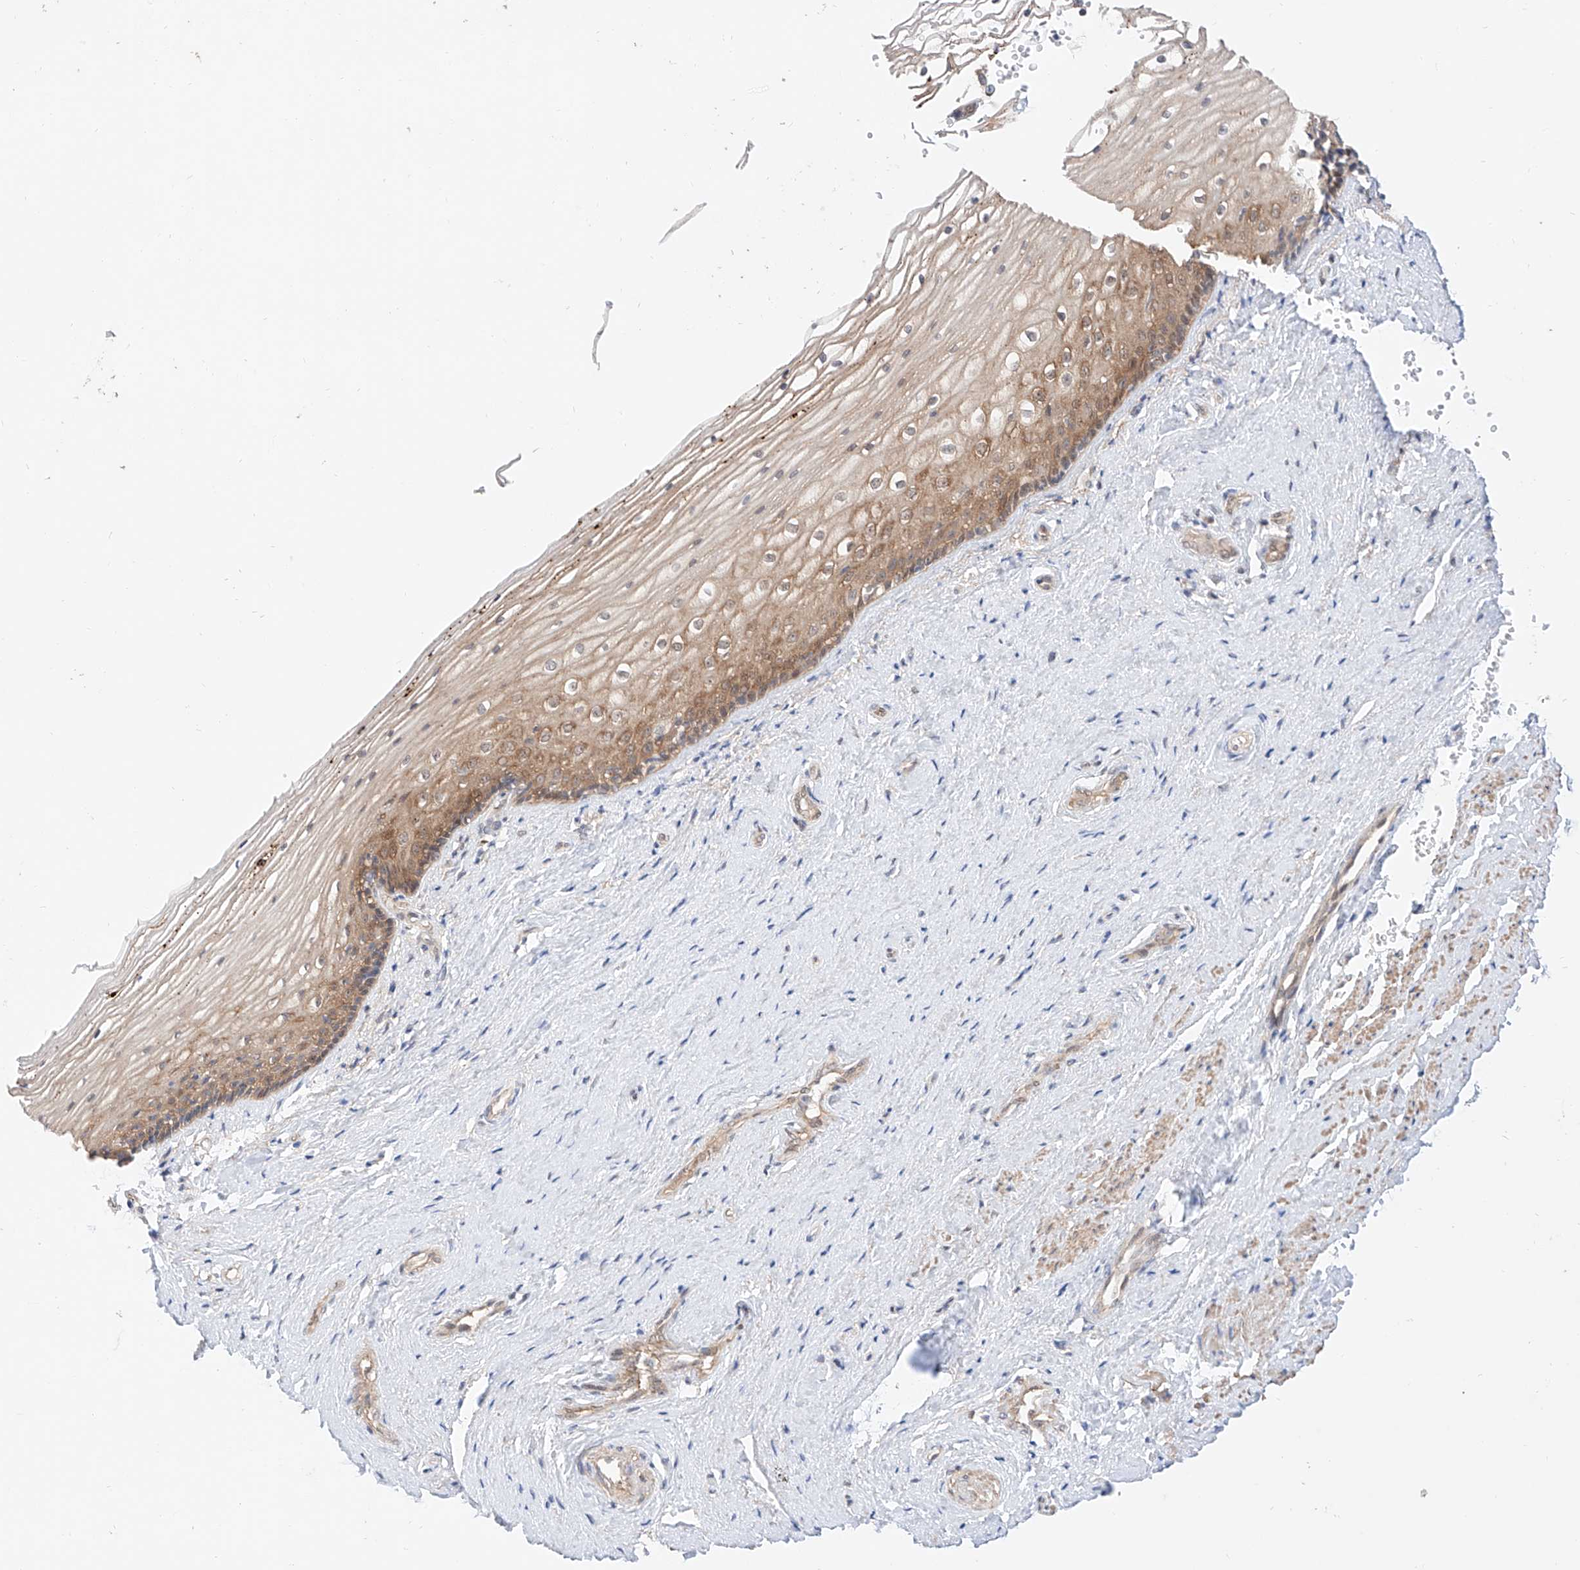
{"staining": {"intensity": "weak", "quantity": "25%-75%", "location": "cytoplasmic/membranous"}, "tissue": "vagina", "cell_type": "Squamous epithelial cells", "image_type": "normal", "snomed": [{"axis": "morphology", "description": "Normal tissue, NOS"}, {"axis": "topography", "description": "Vagina"}], "caption": "Unremarkable vagina reveals weak cytoplasmic/membranous positivity in about 25%-75% of squamous epithelial cells, visualized by immunohistochemistry.", "gene": "TSR2", "patient": {"sex": "female", "age": 46}}